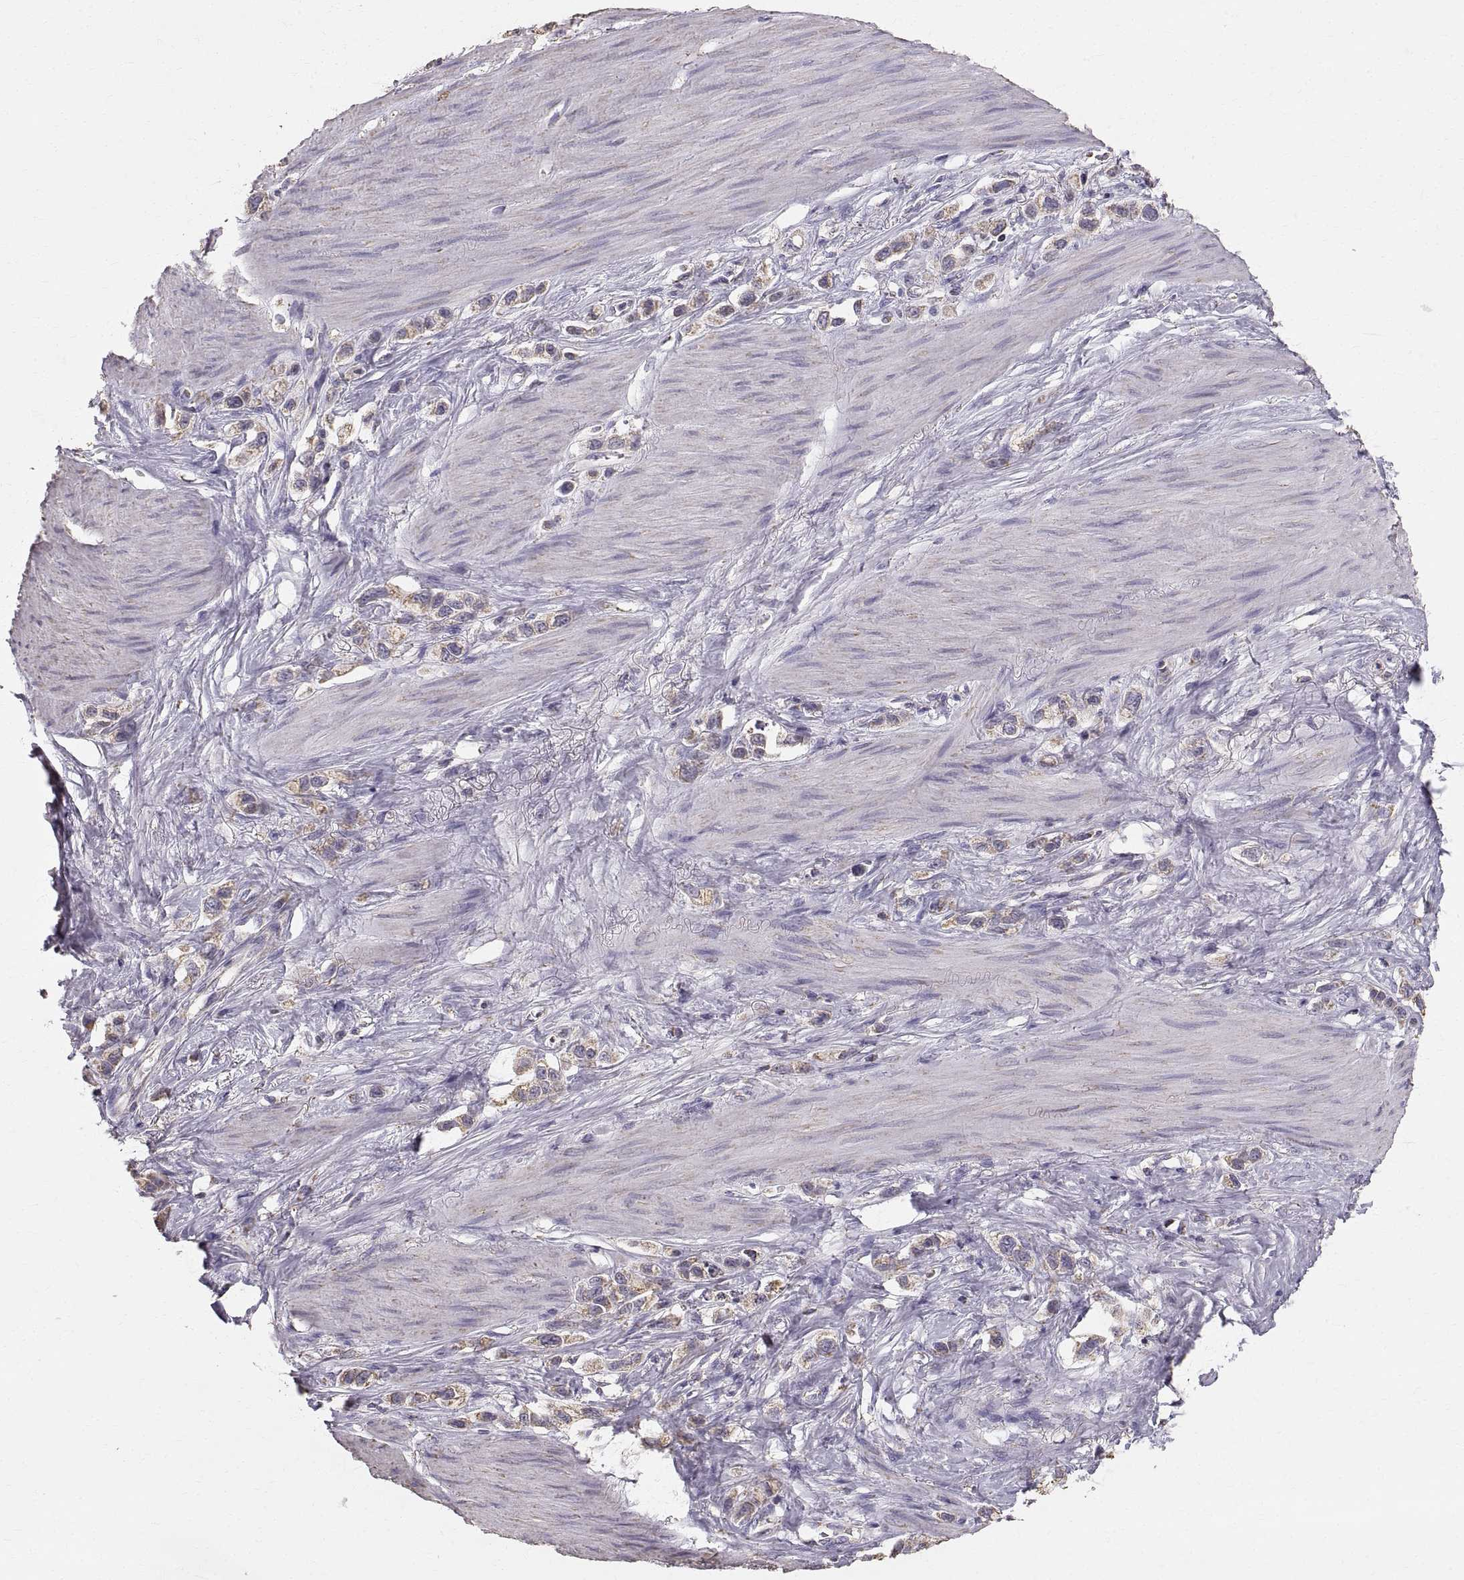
{"staining": {"intensity": "weak", "quantity": ">75%", "location": "cytoplasmic/membranous"}, "tissue": "stomach cancer", "cell_type": "Tumor cells", "image_type": "cancer", "snomed": [{"axis": "morphology", "description": "Normal tissue, NOS"}, {"axis": "morphology", "description": "Adenocarcinoma, NOS"}, {"axis": "morphology", "description": "Adenocarcinoma, High grade"}, {"axis": "topography", "description": "Stomach, upper"}, {"axis": "topography", "description": "Stomach"}], "caption": "Tumor cells demonstrate weak cytoplasmic/membranous staining in approximately >75% of cells in stomach cancer.", "gene": "STMND1", "patient": {"sex": "female", "age": 65}}